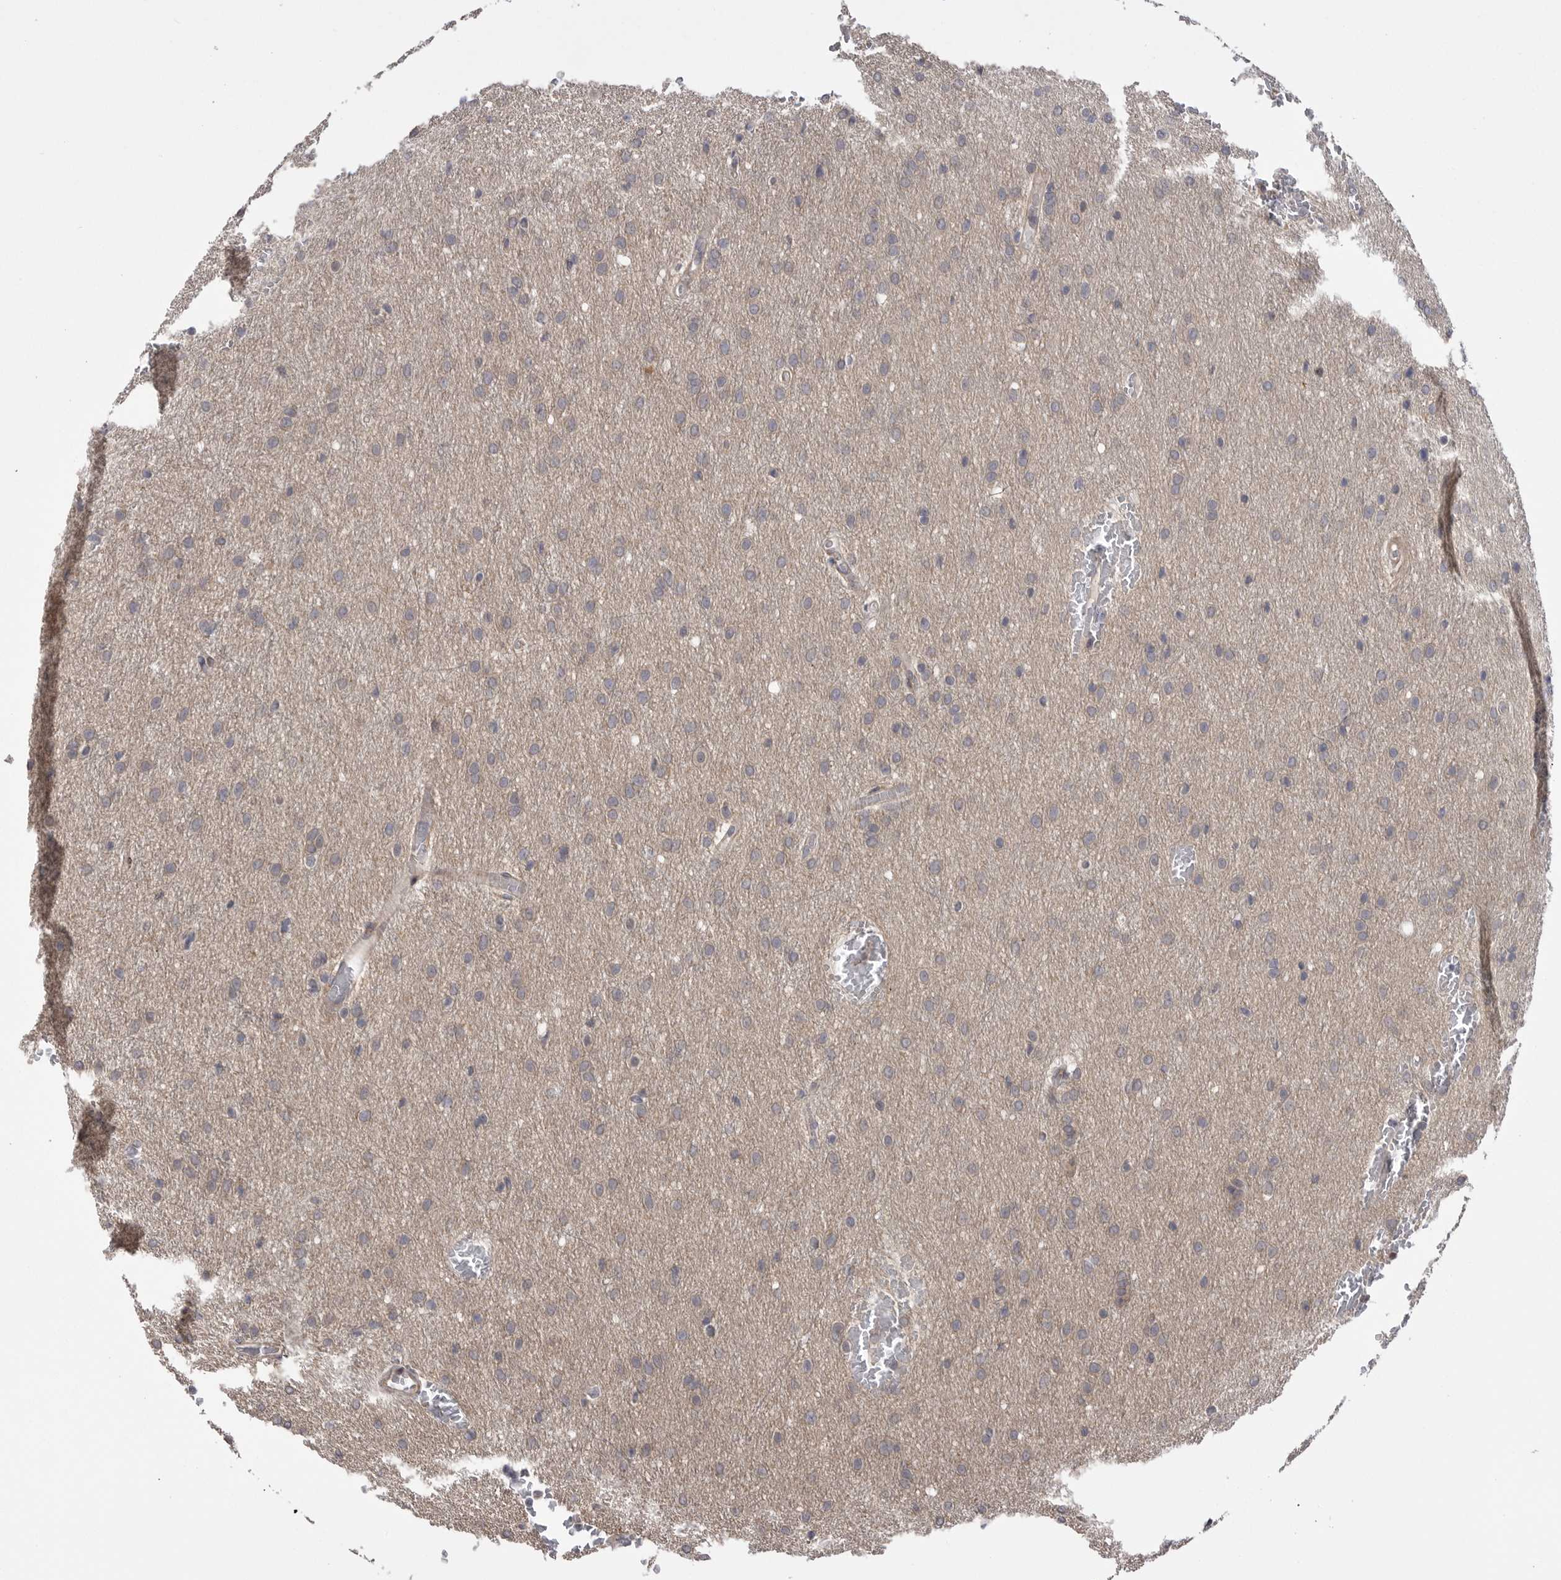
{"staining": {"intensity": "negative", "quantity": "none", "location": "none"}, "tissue": "glioma", "cell_type": "Tumor cells", "image_type": "cancer", "snomed": [{"axis": "morphology", "description": "Glioma, malignant, Low grade"}, {"axis": "topography", "description": "Brain"}], "caption": "A micrograph of malignant low-grade glioma stained for a protein exhibits no brown staining in tumor cells.", "gene": "PTK2B", "patient": {"sex": "female", "age": 37}}